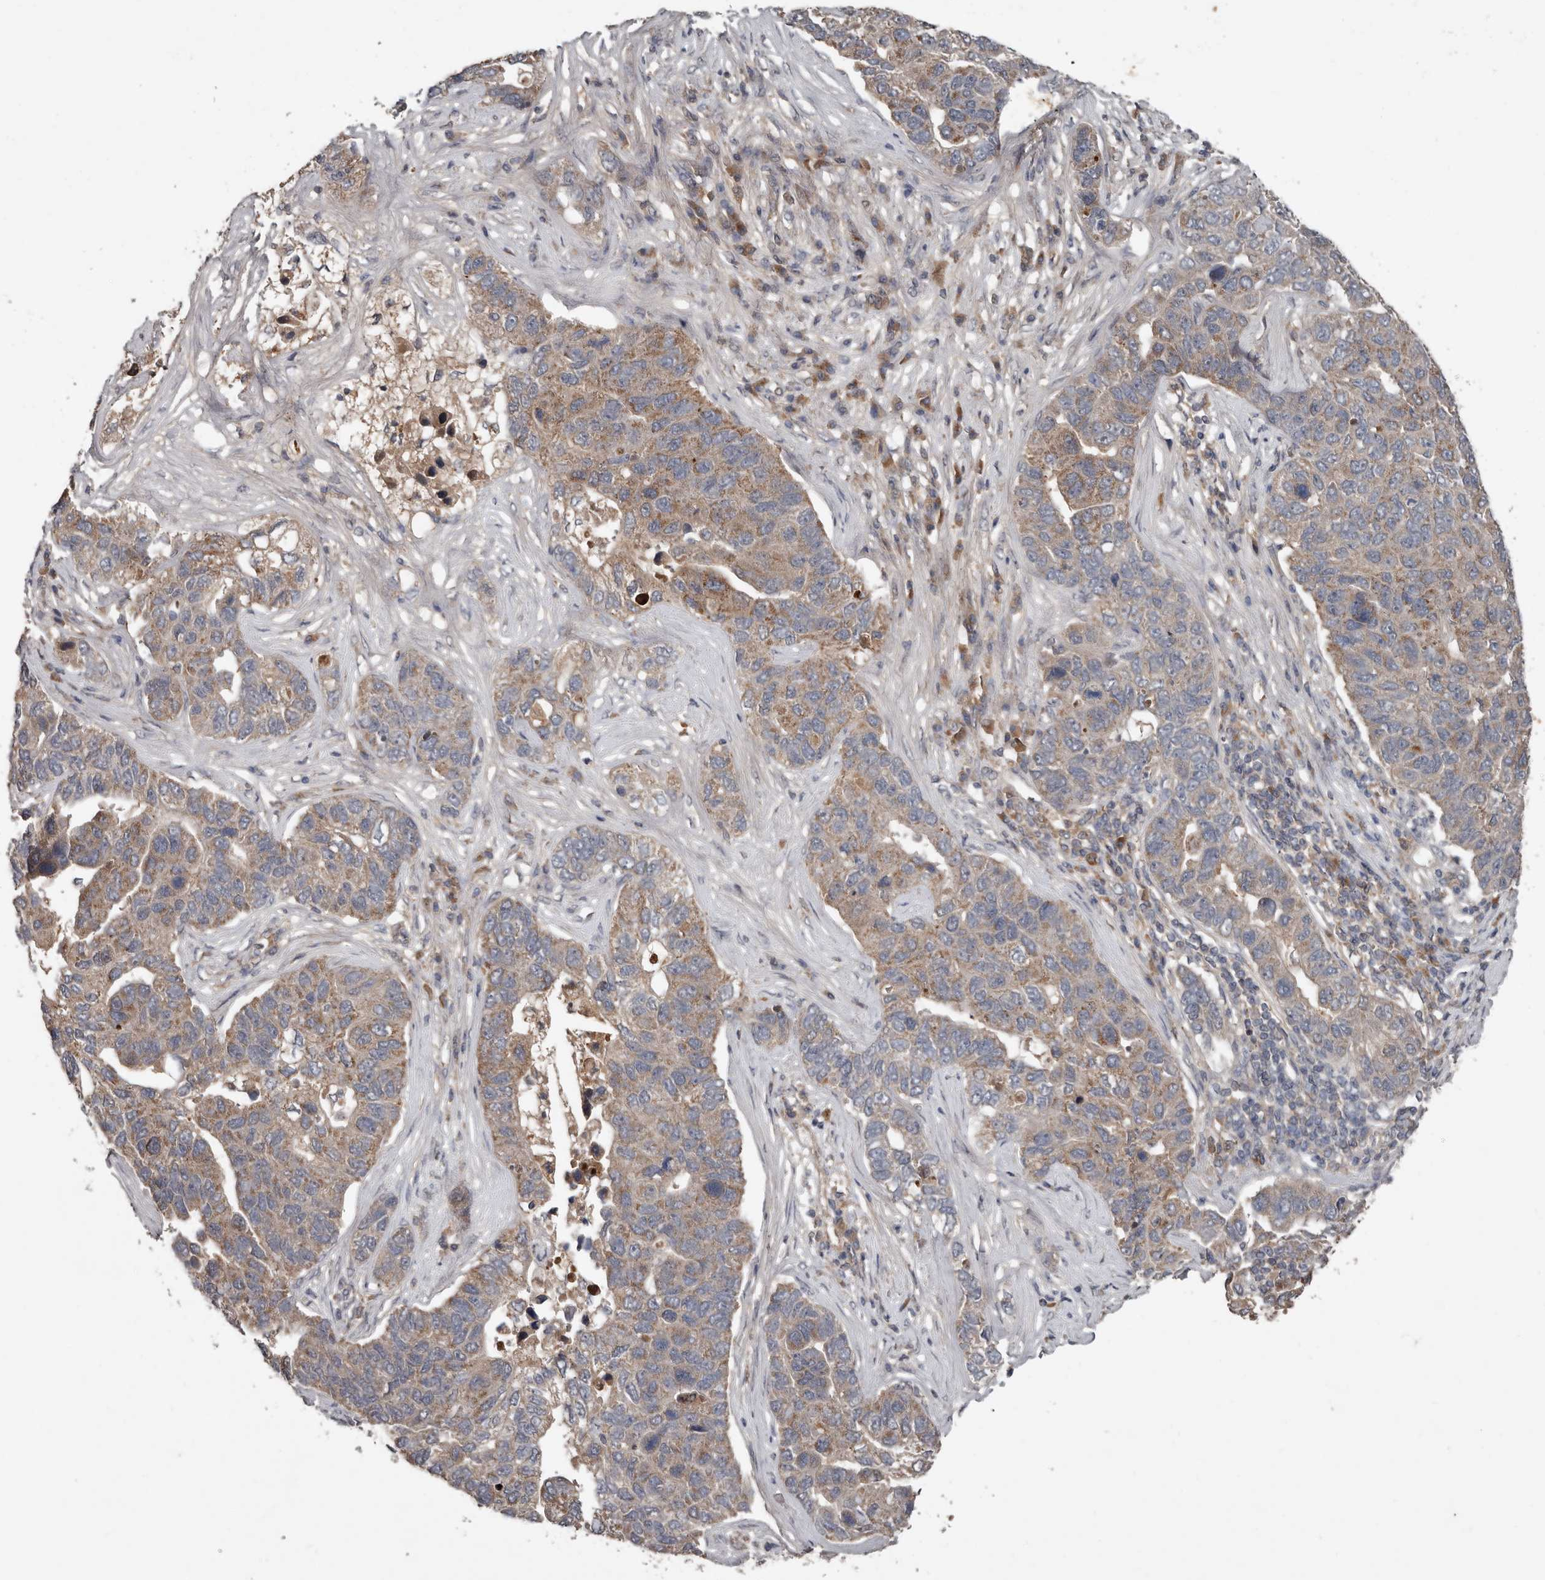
{"staining": {"intensity": "moderate", "quantity": "25%-75%", "location": "cytoplasmic/membranous"}, "tissue": "pancreatic cancer", "cell_type": "Tumor cells", "image_type": "cancer", "snomed": [{"axis": "morphology", "description": "Adenocarcinoma, NOS"}, {"axis": "topography", "description": "Pancreas"}], "caption": "The photomicrograph demonstrates a brown stain indicating the presence of a protein in the cytoplasmic/membranous of tumor cells in pancreatic cancer. (DAB = brown stain, brightfield microscopy at high magnification).", "gene": "DNAJB4", "patient": {"sex": "female", "age": 61}}